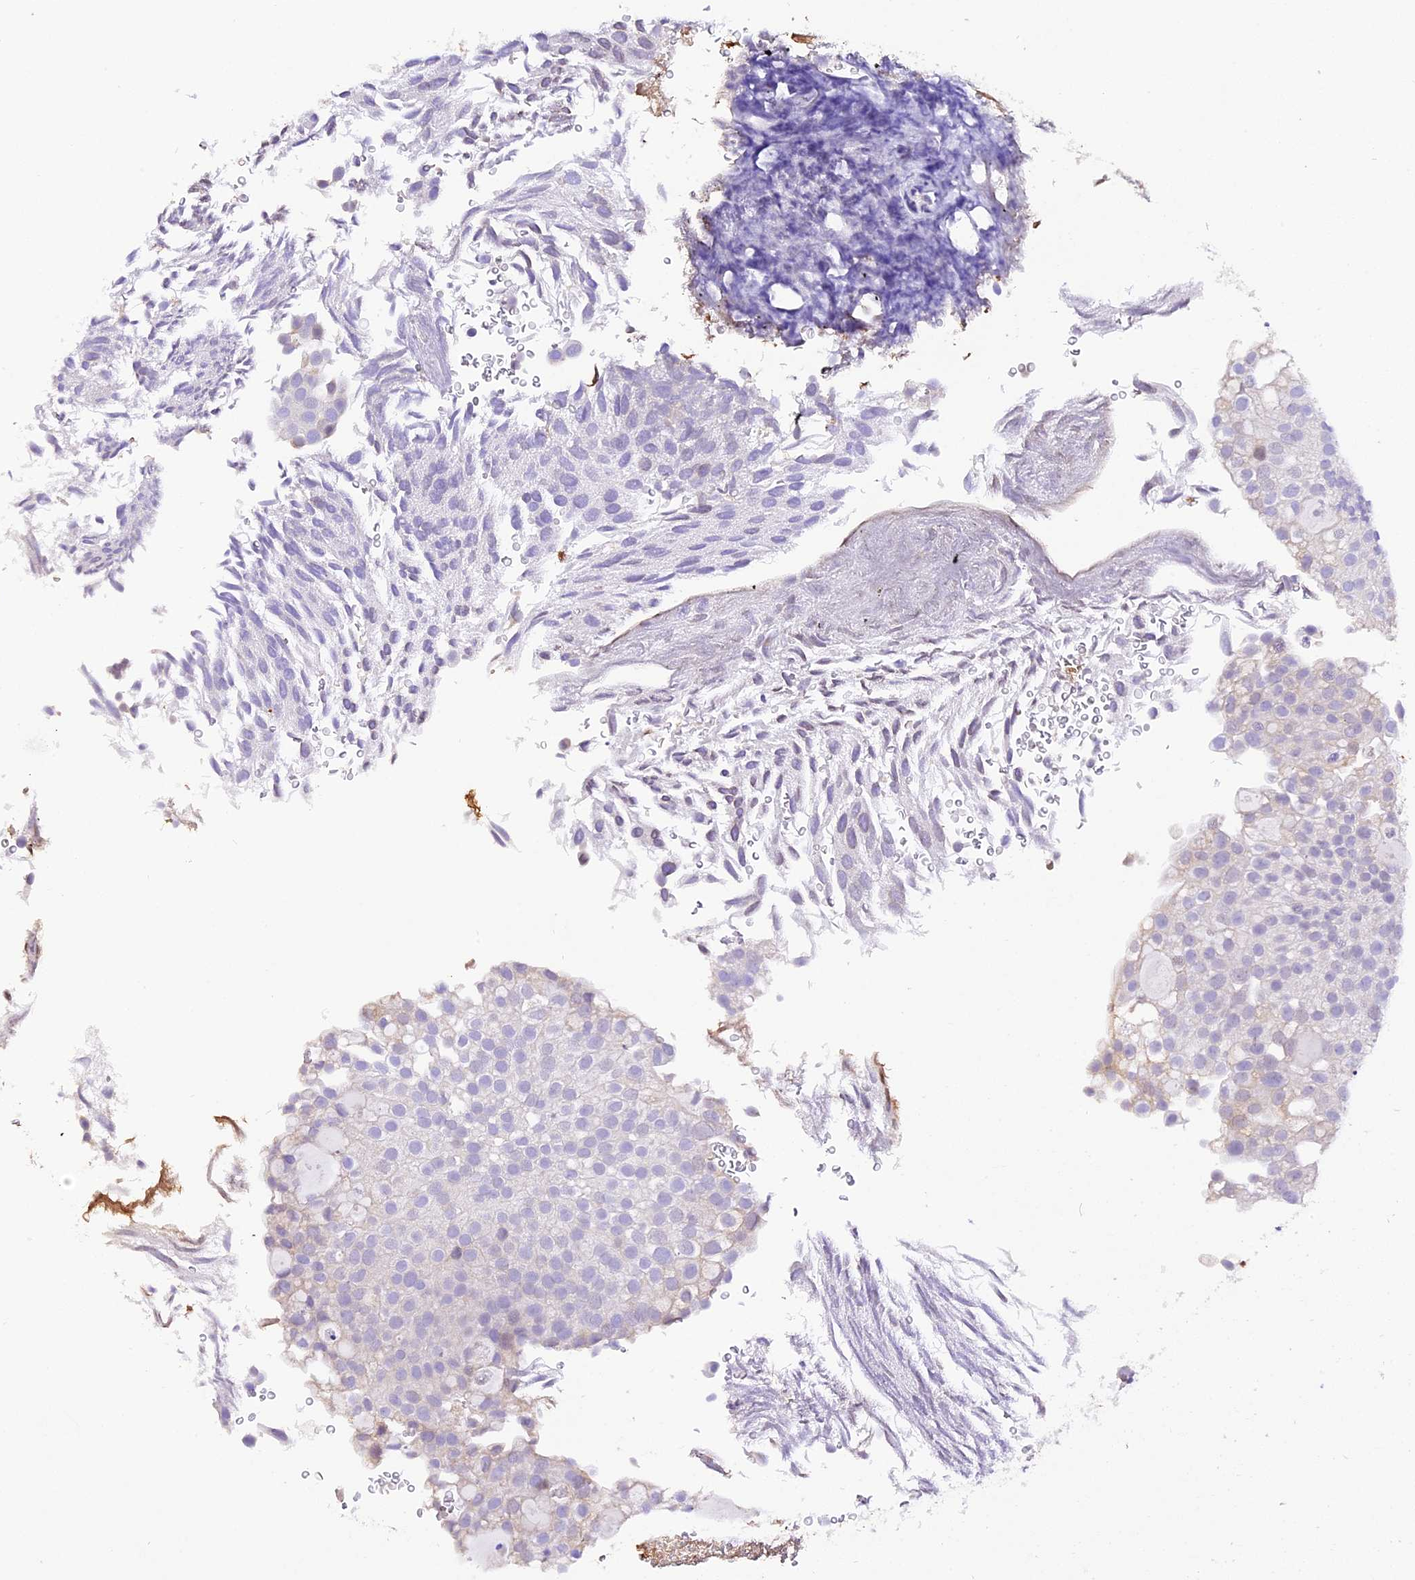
{"staining": {"intensity": "negative", "quantity": "none", "location": "none"}, "tissue": "urothelial cancer", "cell_type": "Tumor cells", "image_type": "cancer", "snomed": [{"axis": "morphology", "description": "Urothelial carcinoma, Low grade"}, {"axis": "topography", "description": "Urinary bladder"}], "caption": "Human urothelial cancer stained for a protein using immunohistochemistry displays no positivity in tumor cells.", "gene": "MEX3B", "patient": {"sex": "male", "age": 78}}